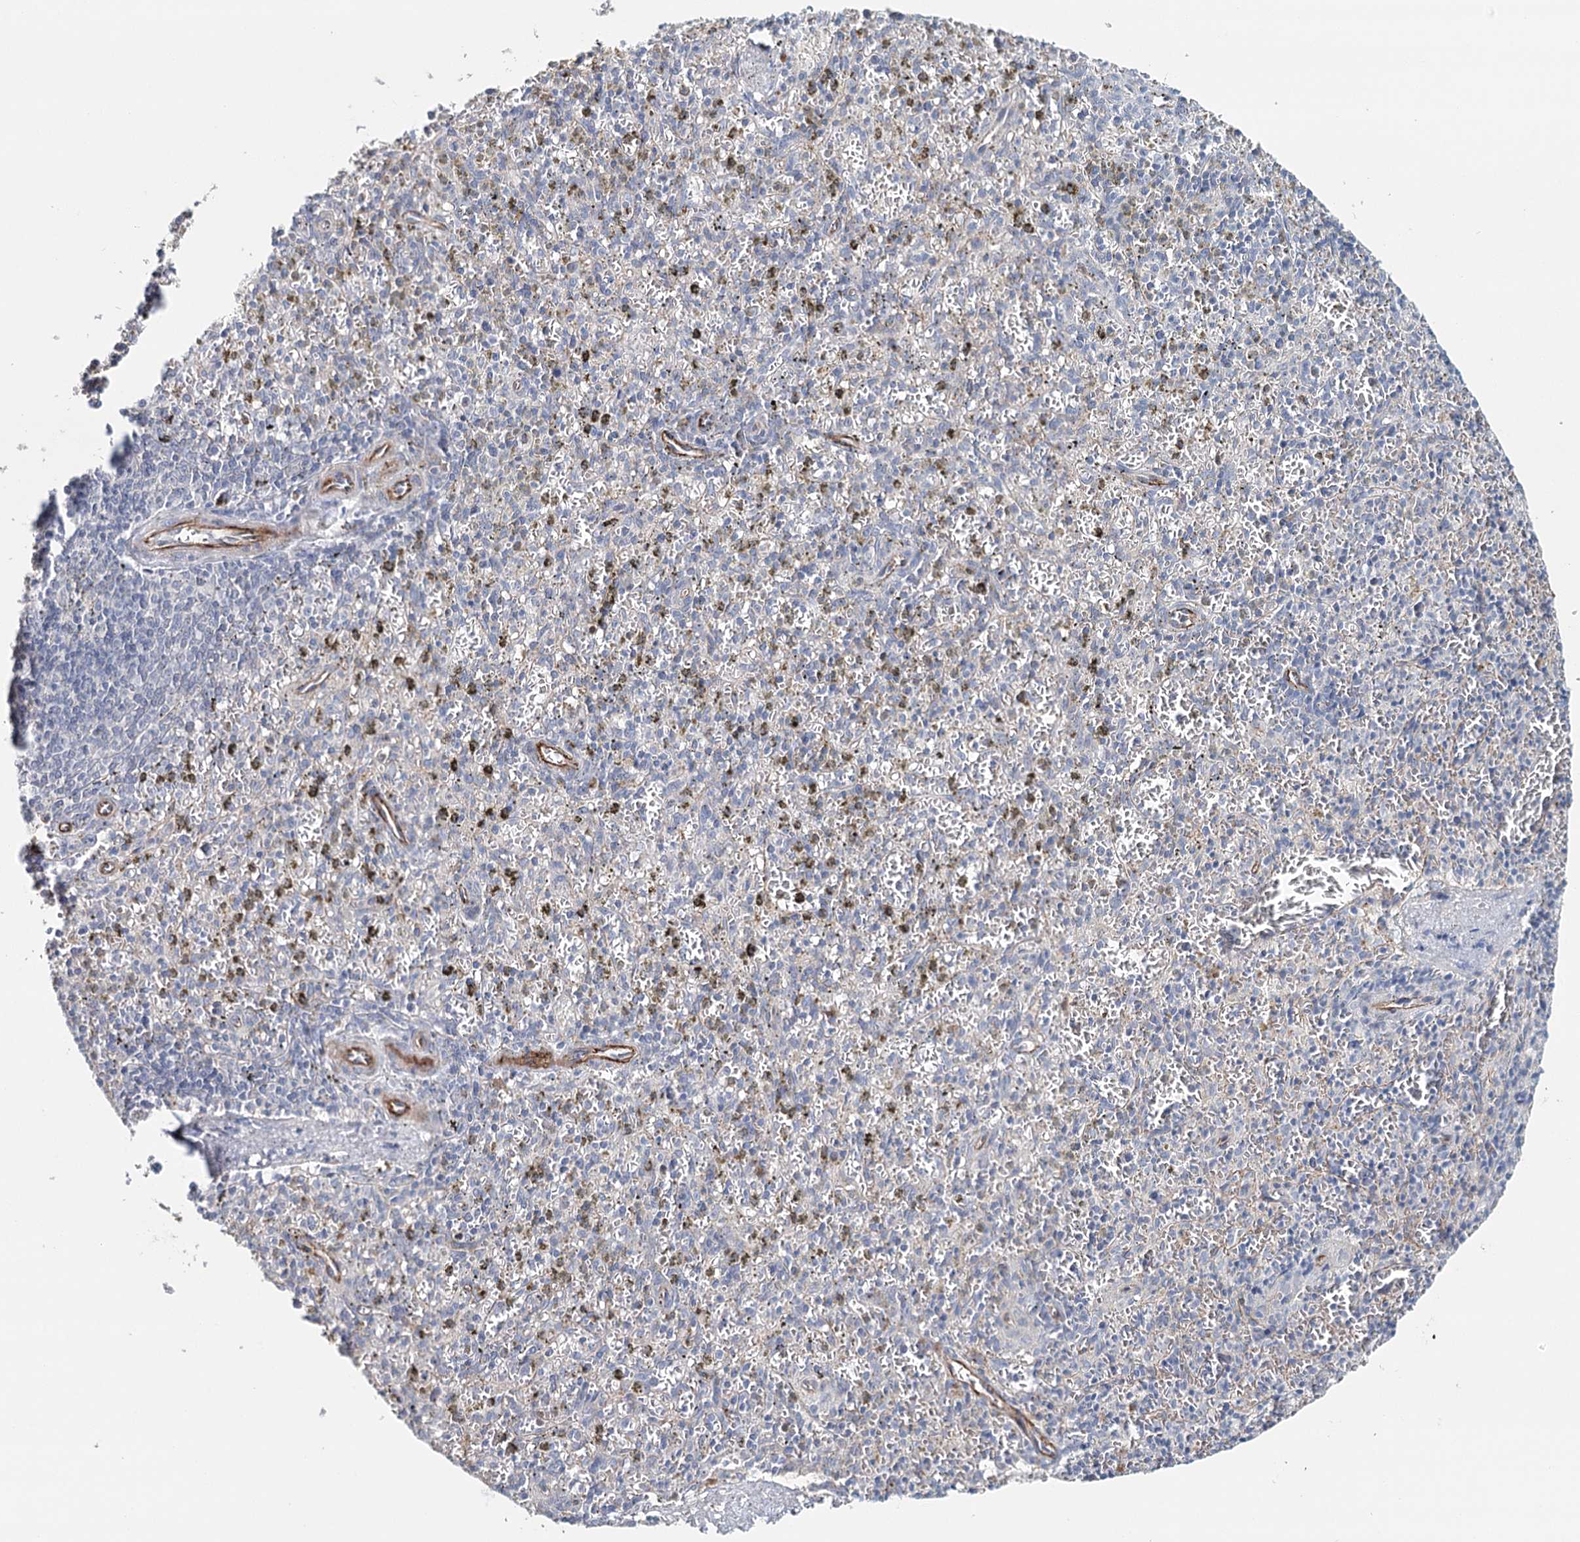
{"staining": {"intensity": "negative", "quantity": "none", "location": "none"}, "tissue": "spleen", "cell_type": "Cells in red pulp", "image_type": "normal", "snomed": [{"axis": "morphology", "description": "Normal tissue, NOS"}, {"axis": "topography", "description": "Spleen"}], "caption": "High magnification brightfield microscopy of normal spleen stained with DAB (brown) and counterstained with hematoxylin (blue): cells in red pulp show no significant positivity. The staining was performed using DAB (3,3'-diaminobenzidine) to visualize the protein expression in brown, while the nuclei were stained in blue with hematoxylin (Magnification: 20x).", "gene": "SYNPO", "patient": {"sex": "male", "age": 72}}